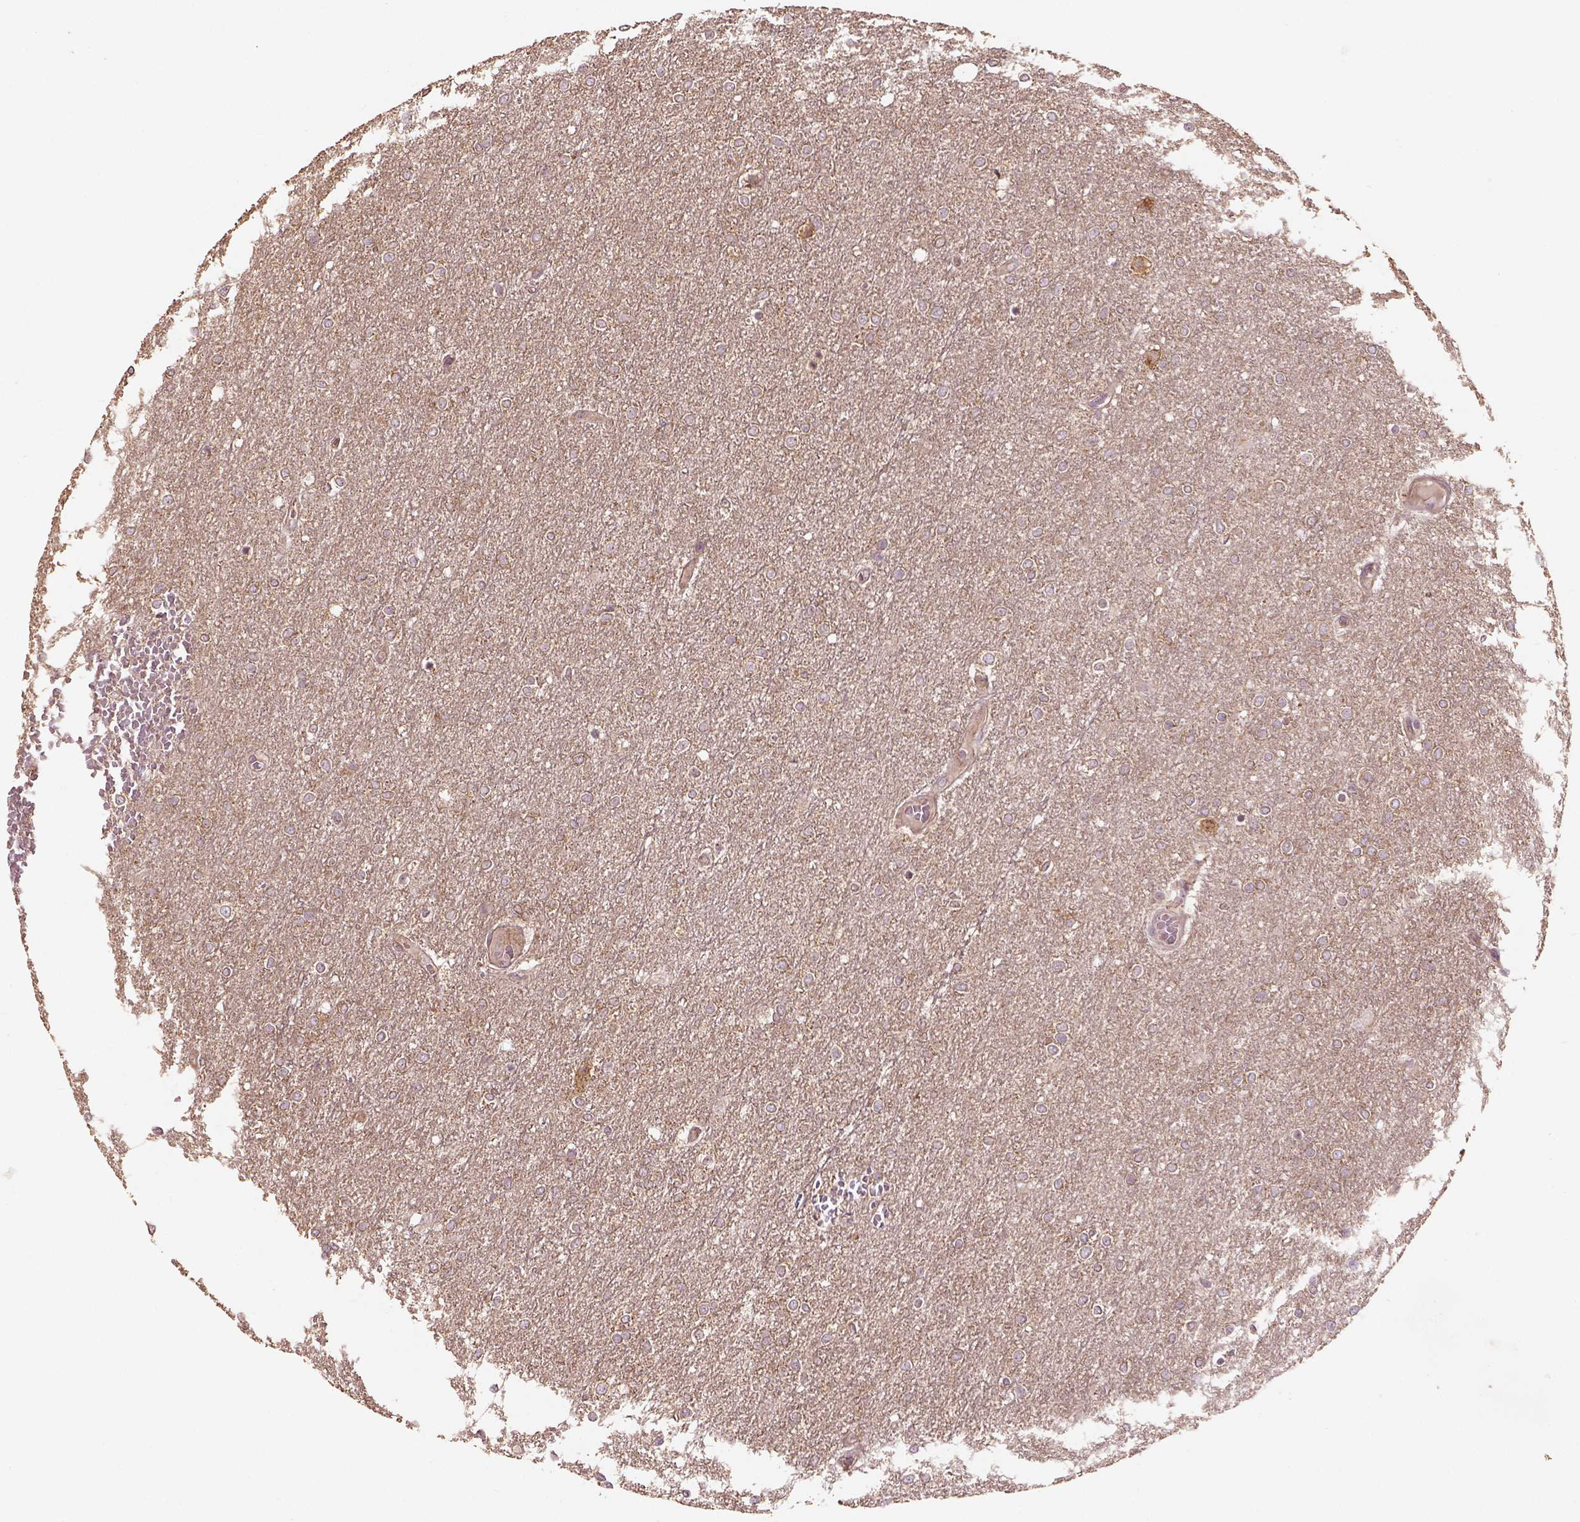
{"staining": {"intensity": "weak", "quantity": "<25%", "location": "cytoplasmic/membranous"}, "tissue": "glioma", "cell_type": "Tumor cells", "image_type": "cancer", "snomed": [{"axis": "morphology", "description": "Glioma, malignant, High grade"}, {"axis": "topography", "description": "Brain"}], "caption": "This histopathology image is of malignant high-grade glioma stained with immunohistochemistry (IHC) to label a protein in brown with the nuclei are counter-stained blue. There is no expression in tumor cells. (DAB (3,3'-diaminobenzidine) immunohistochemistry (IHC), high magnification).", "gene": "AP1B1", "patient": {"sex": "female", "age": 61}}